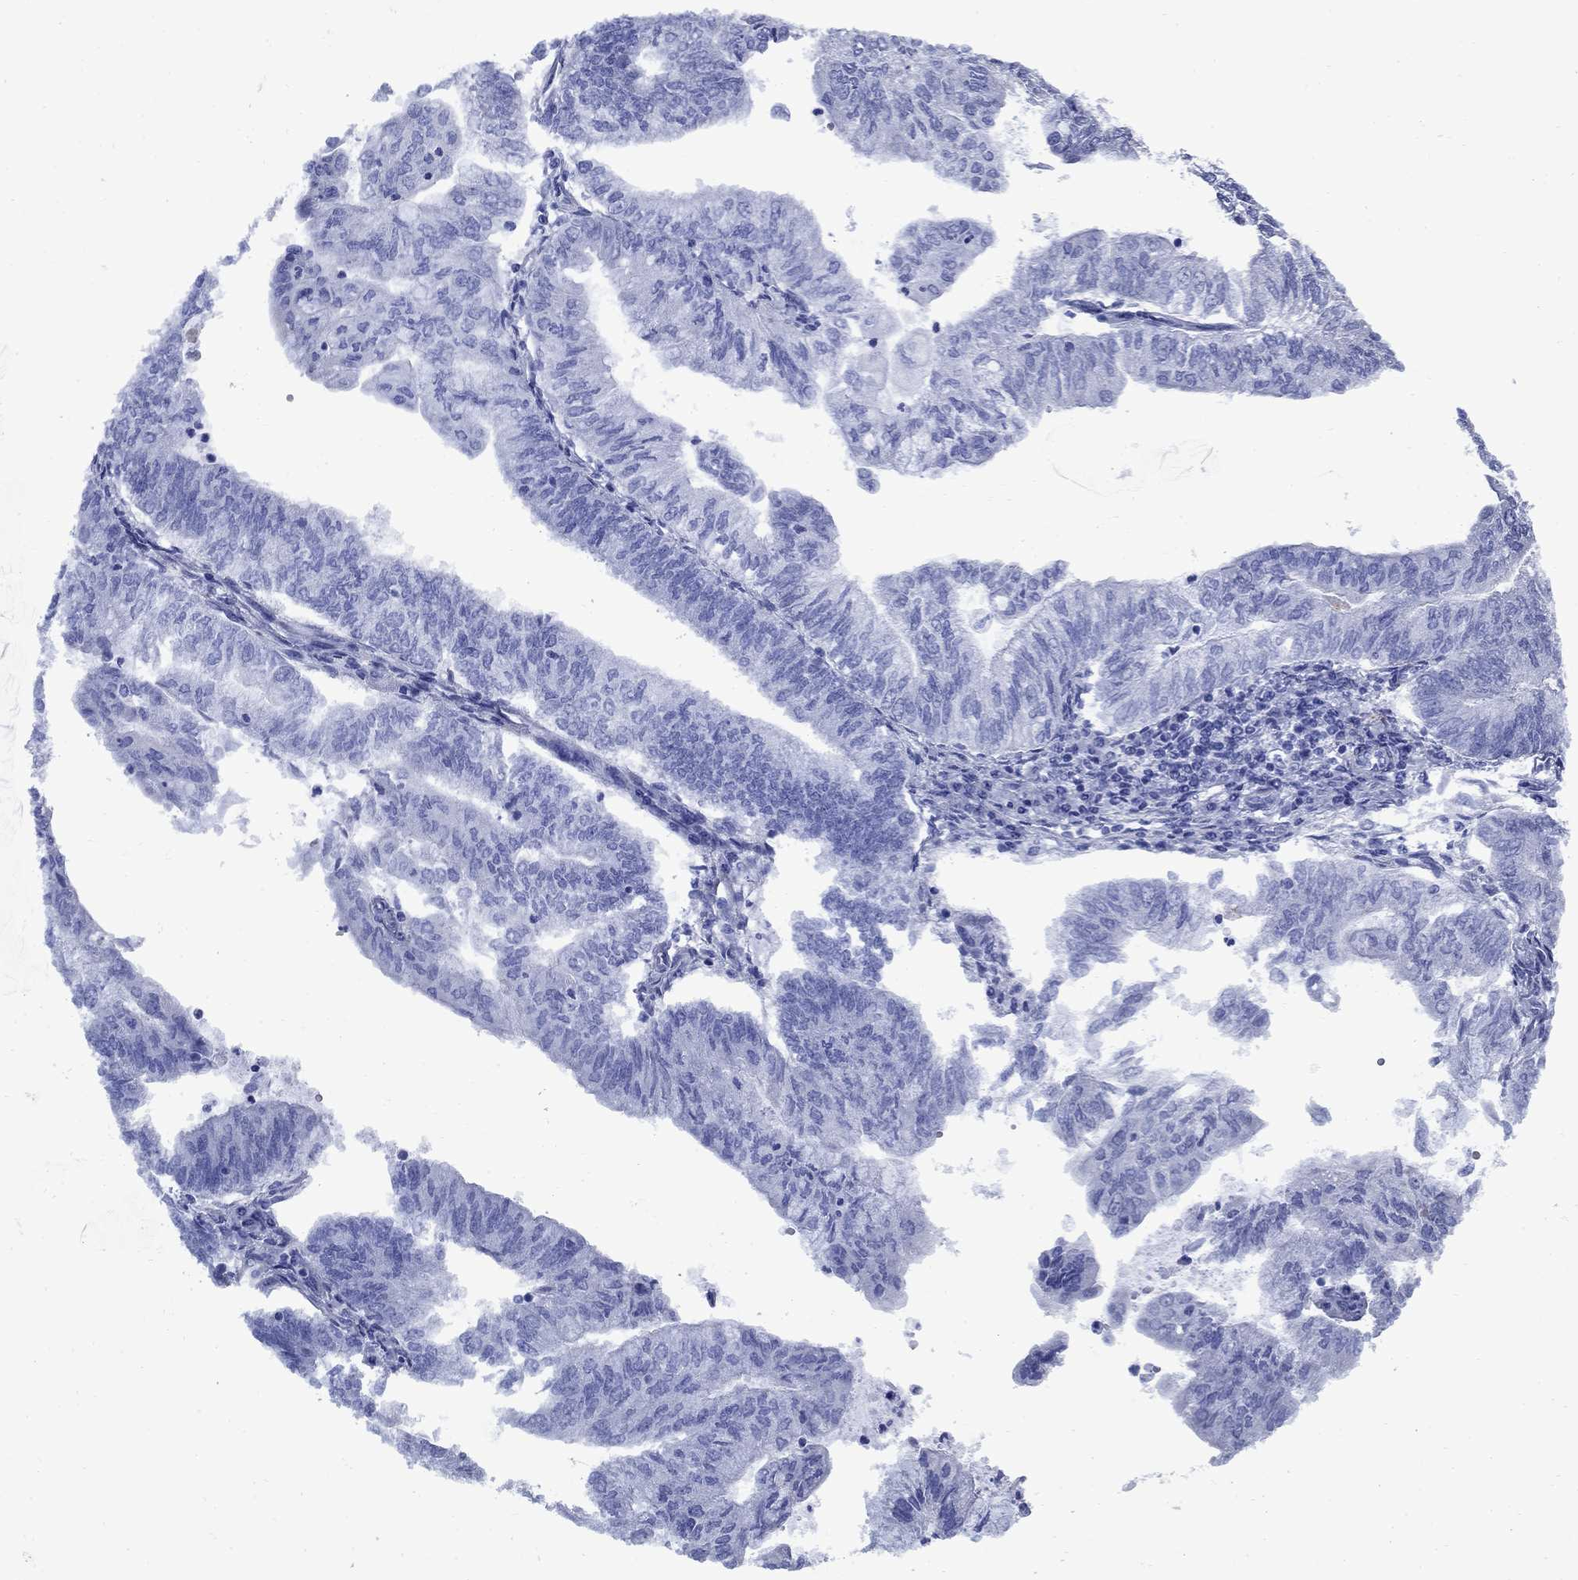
{"staining": {"intensity": "negative", "quantity": "none", "location": "none"}, "tissue": "endometrial cancer", "cell_type": "Tumor cells", "image_type": "cancer", "snomed": [{"axis": "morphology", "description": "Adenocarcinoma, NOS"}, {"axis": "topography", "description": "Endometrium"}], "caption": "DAB immunohistochemical staining of adenocarcinoma (endometrial) exhibits no significant positivity in tumor cells.", "gene": "VTN", "patient": {"sex": "female", "age": 59}}